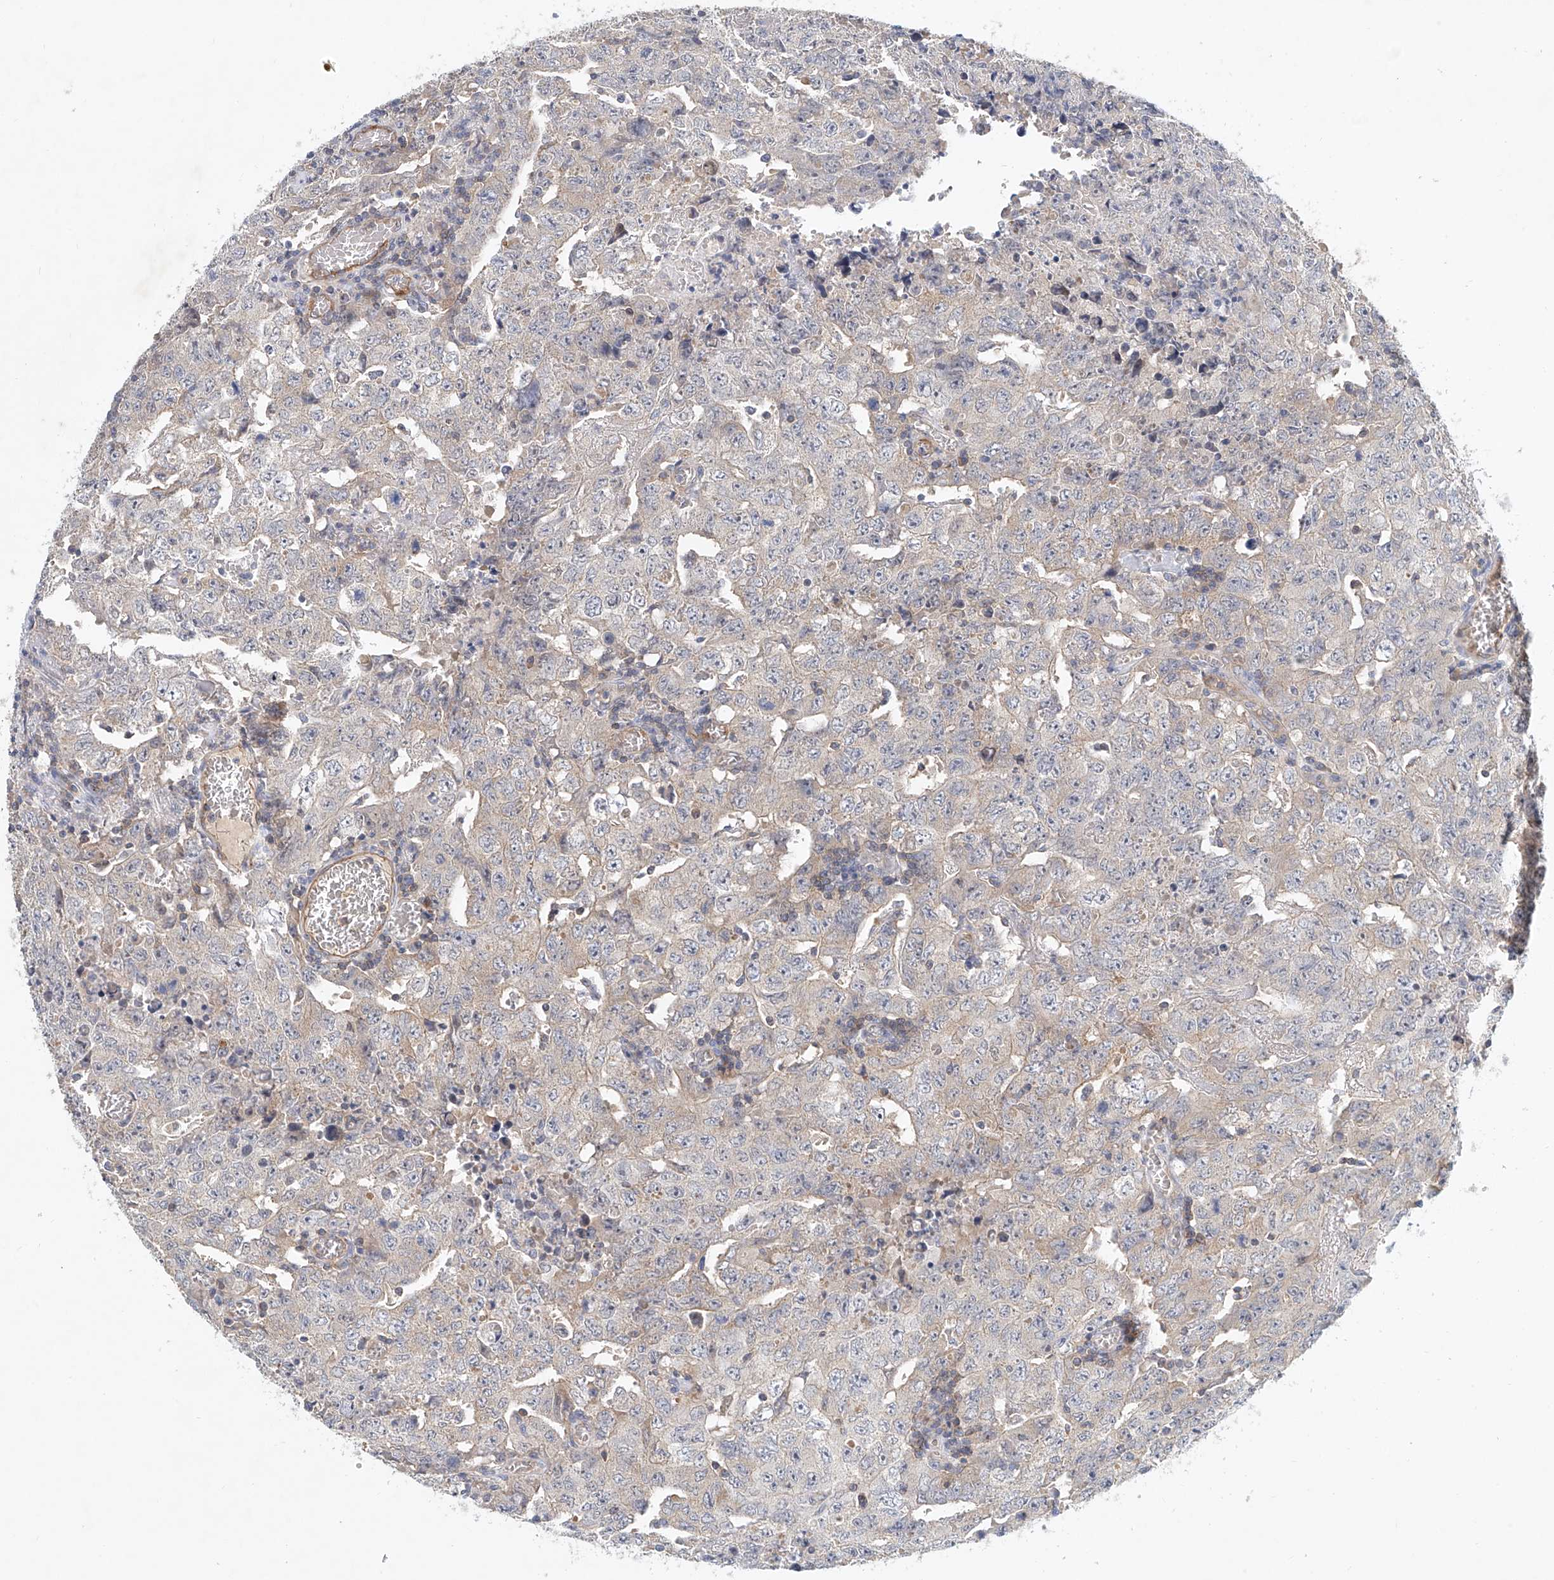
{"staining": {"intensity": "weak", "quantity": "<25%", "location": "cytoplasmic/membranous"}, "tissue": "testis cancer", "cell_type": "Tumor cells", "image_type": "cancer", "snomed": [{"axis": "morphology", "description": "Carcinoma, Embryonal, NOS"}, {"axis": "topography", "description": "Testis"}], "caption": "Testis cancer (embryonal carcinoma) stained for a protein using immunohistochemistry exhibits no staining tumor cells.", "gene": "CARMIL1", "patient": {"sex": "male", "age": 26}}